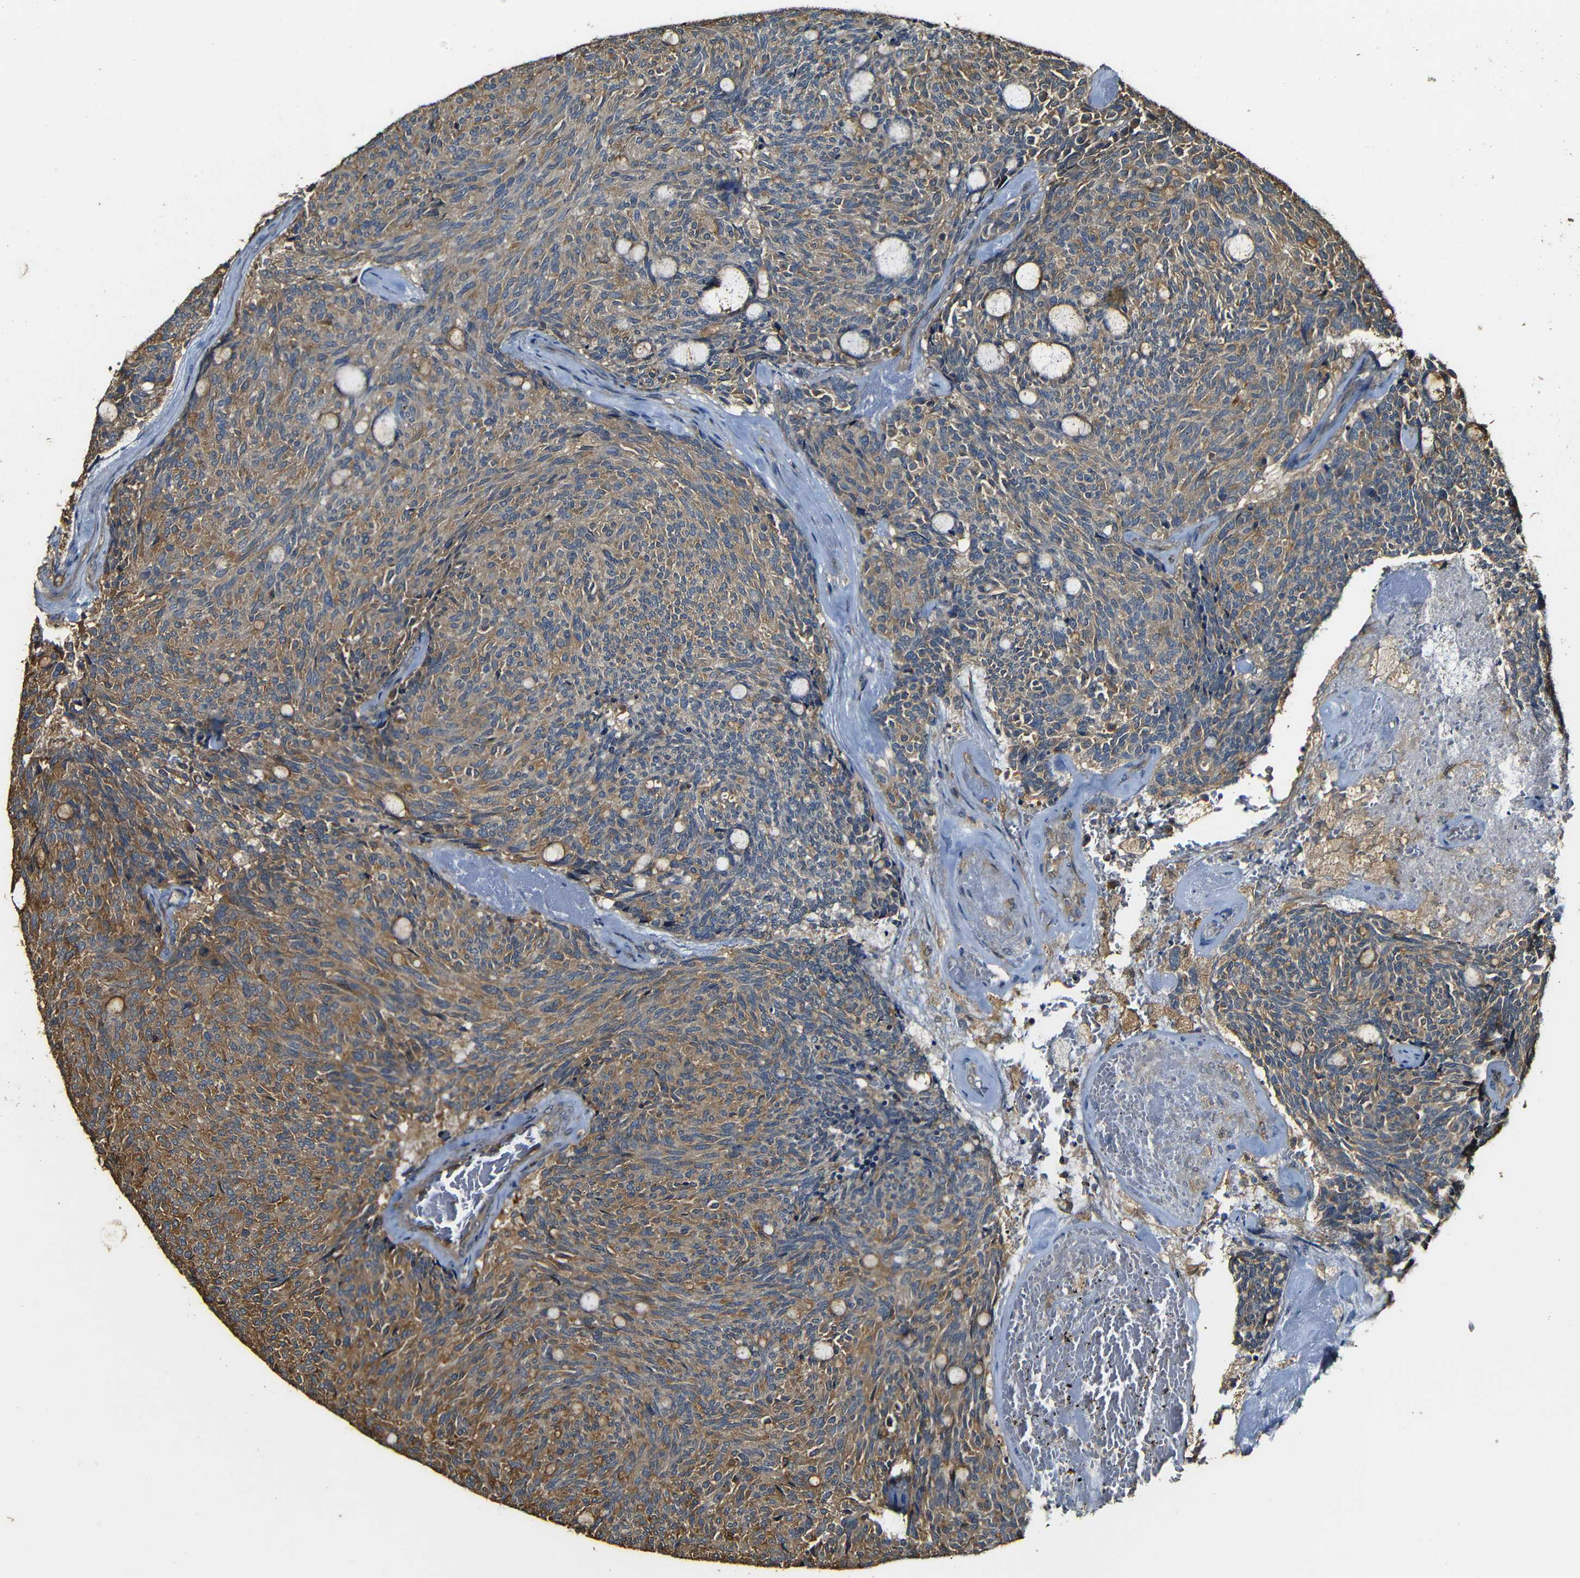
{"staining": {"intensity": "strong", "quantity": ">75%", "location": "cytoplasmic/membranous"}, "tissue": "carcinoid", "cell_type": "Tumor cells", "image_type": "cancer", "snomed": [{"axis": "morphology", "description": "Carcinoid, malignant, NOS"}, {"axis": "topography", "description": "Pancreas"}], "caption": "A brown stain shows strong cytoplasmic/membranous positivity of a protein in human carcinoid (malignant) tumor cells. (Stains: DAB (3,3'-diaminobenzidine) in brown, nuclei in blue, Microscopy: brightfield microscopy at high magnification).", "gene": "CASP8", "patient": {"sex": "female", "age": 54}}